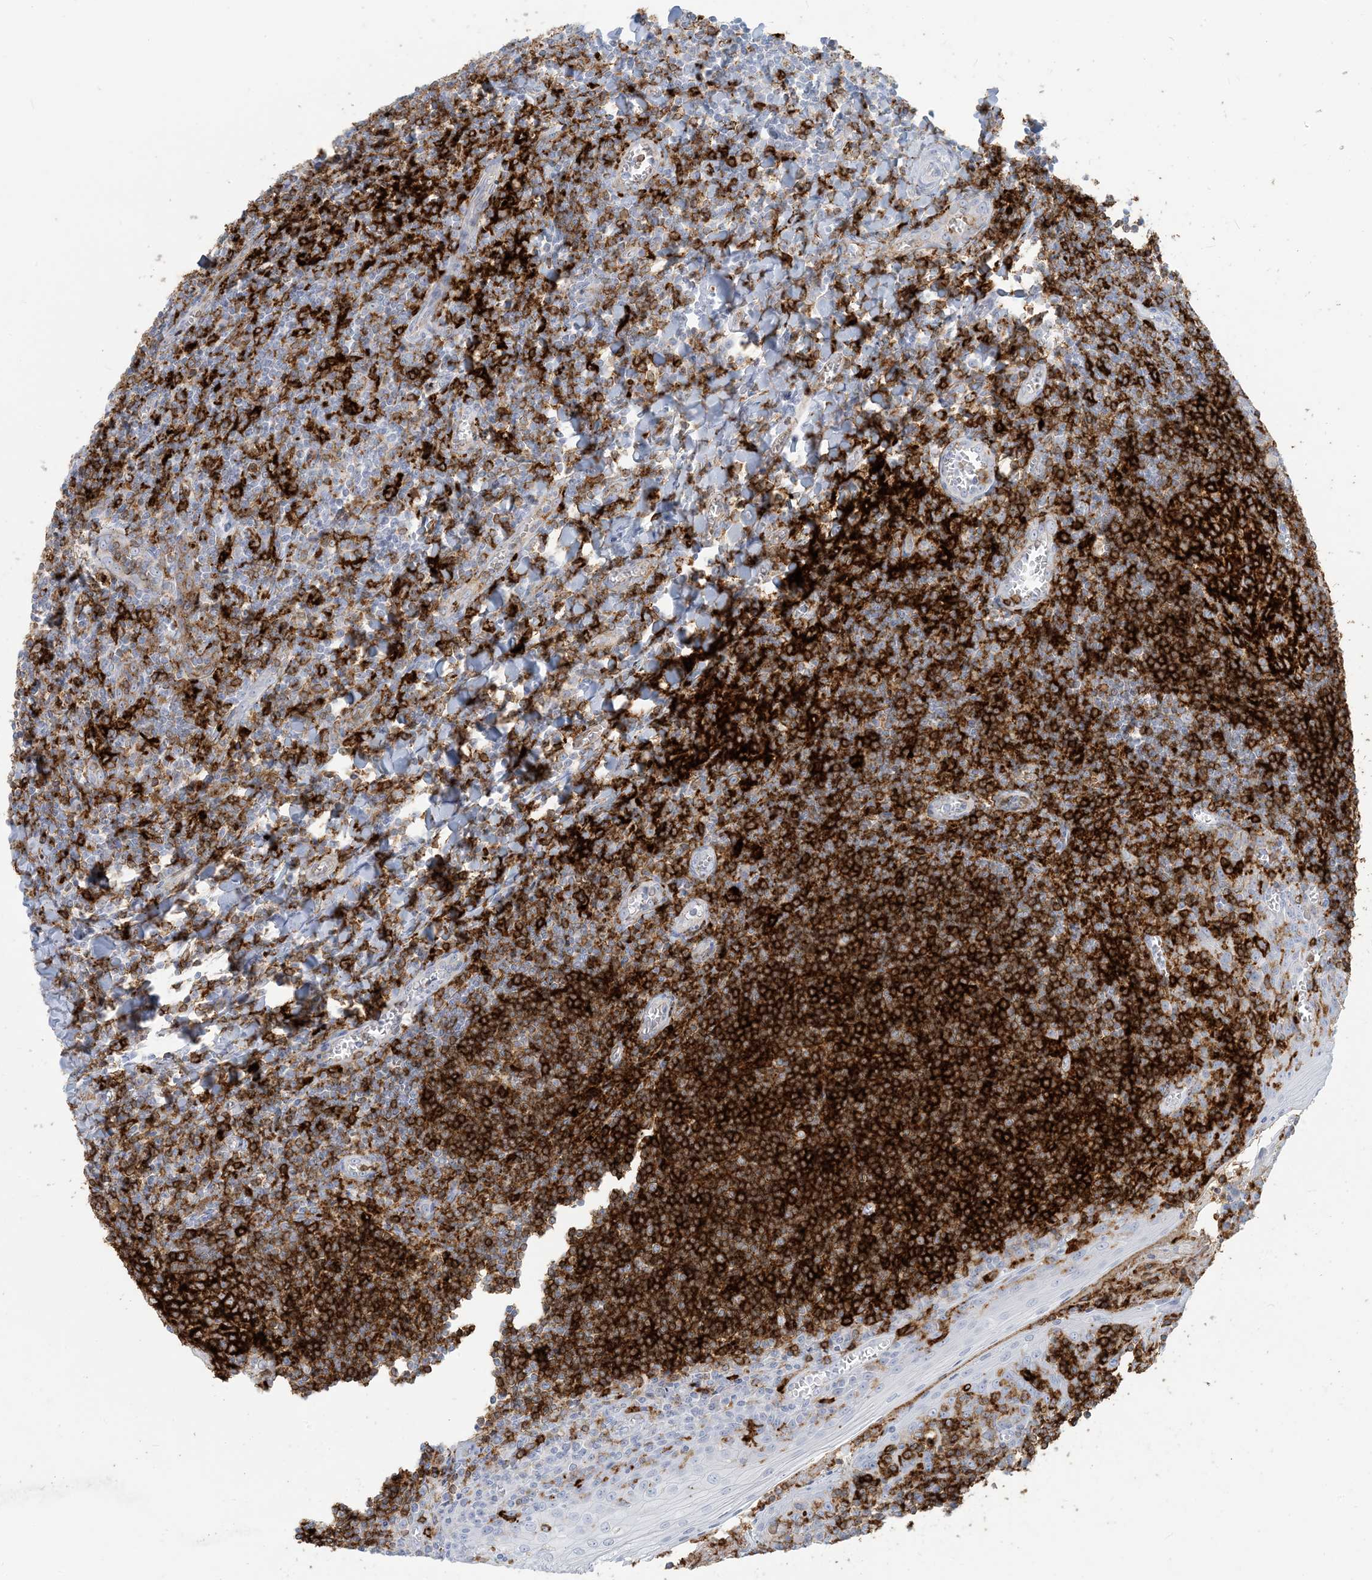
{"staining": {"intensity": "strong", "quantity": ">75%", "location": "cytoplasmic/membranous"}, "tissue": "tonsil", "cell_type": "Germinal center cells", "image_type": "normal", "snomed": [{"axis": "morphology", "description": "Normal tissue, NOS"}, {"axis": "topography", "description": "Tonsil"}], "caption": "A brown stain labels strong cytoplasmic/membranous expression of a protein in germinal center cells of normal tonsil. The protein is shown in brown color, while the nuclei are stained blue.", "gene": "HLA", "patient": {"sex": "male", "age": 27}}